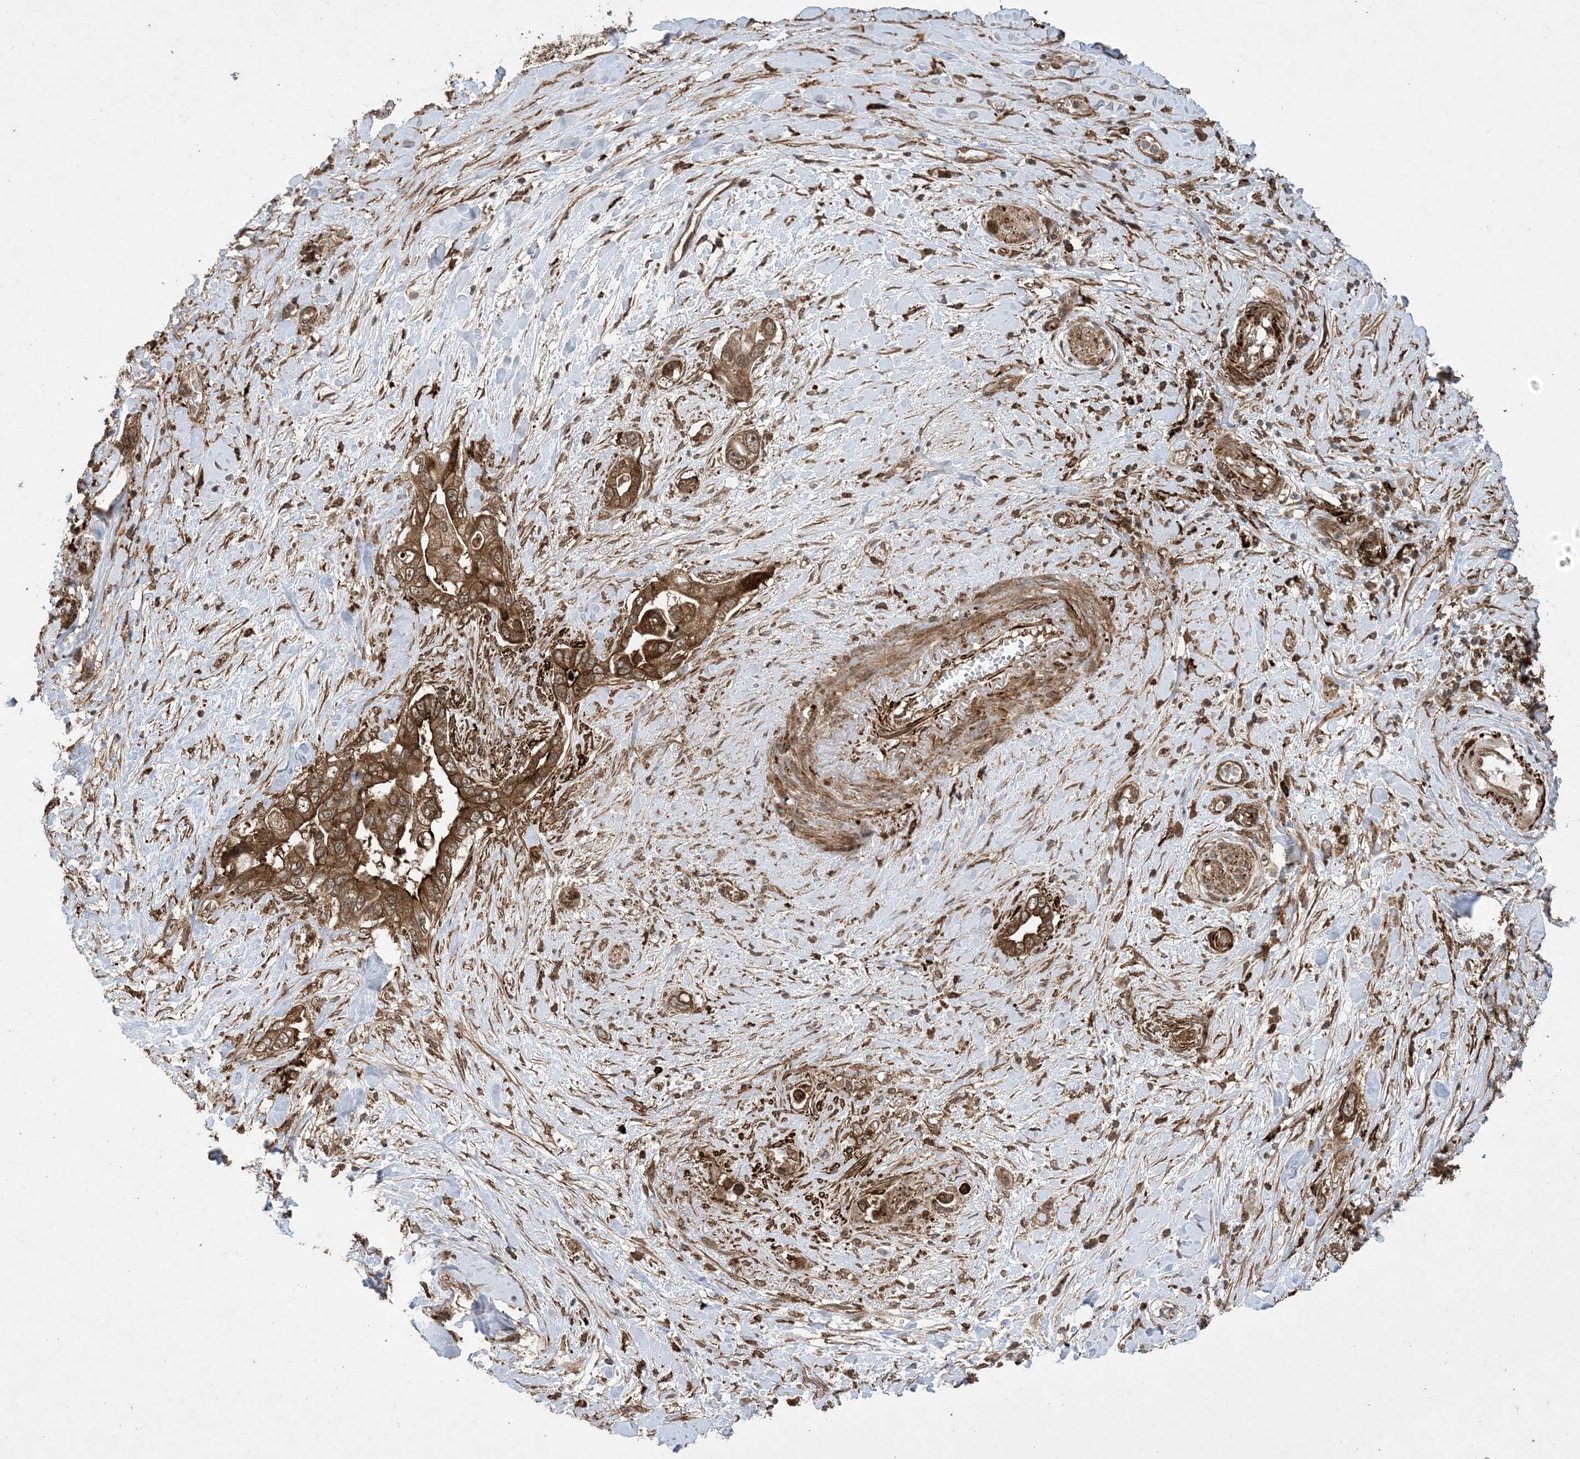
{"staining": {"intensity": "strong", "quantity": ">75%", "location": "cytoplasmic/membranous"}, "tissue": "pancreatic cancer", "cell_type": "Tumor cells", "image_type": "cancer", "snomed": [{"axis": "morphology", "description": "Inflammation, NOS"}, {"axis": "morphology", "description": "Adenocarcinoma, NOS"}, {"axis": "topography", "description": "Pancreas"}], "caption": "Human adenocarcinoma (pancreatic) stained for a protein (brown) demonstrates strong cytoplasmic/membranous positive staining in approximately >75% of tumor cells.", "gene": "ZNF511", "patient": {"sex": "female", "age": 56}}